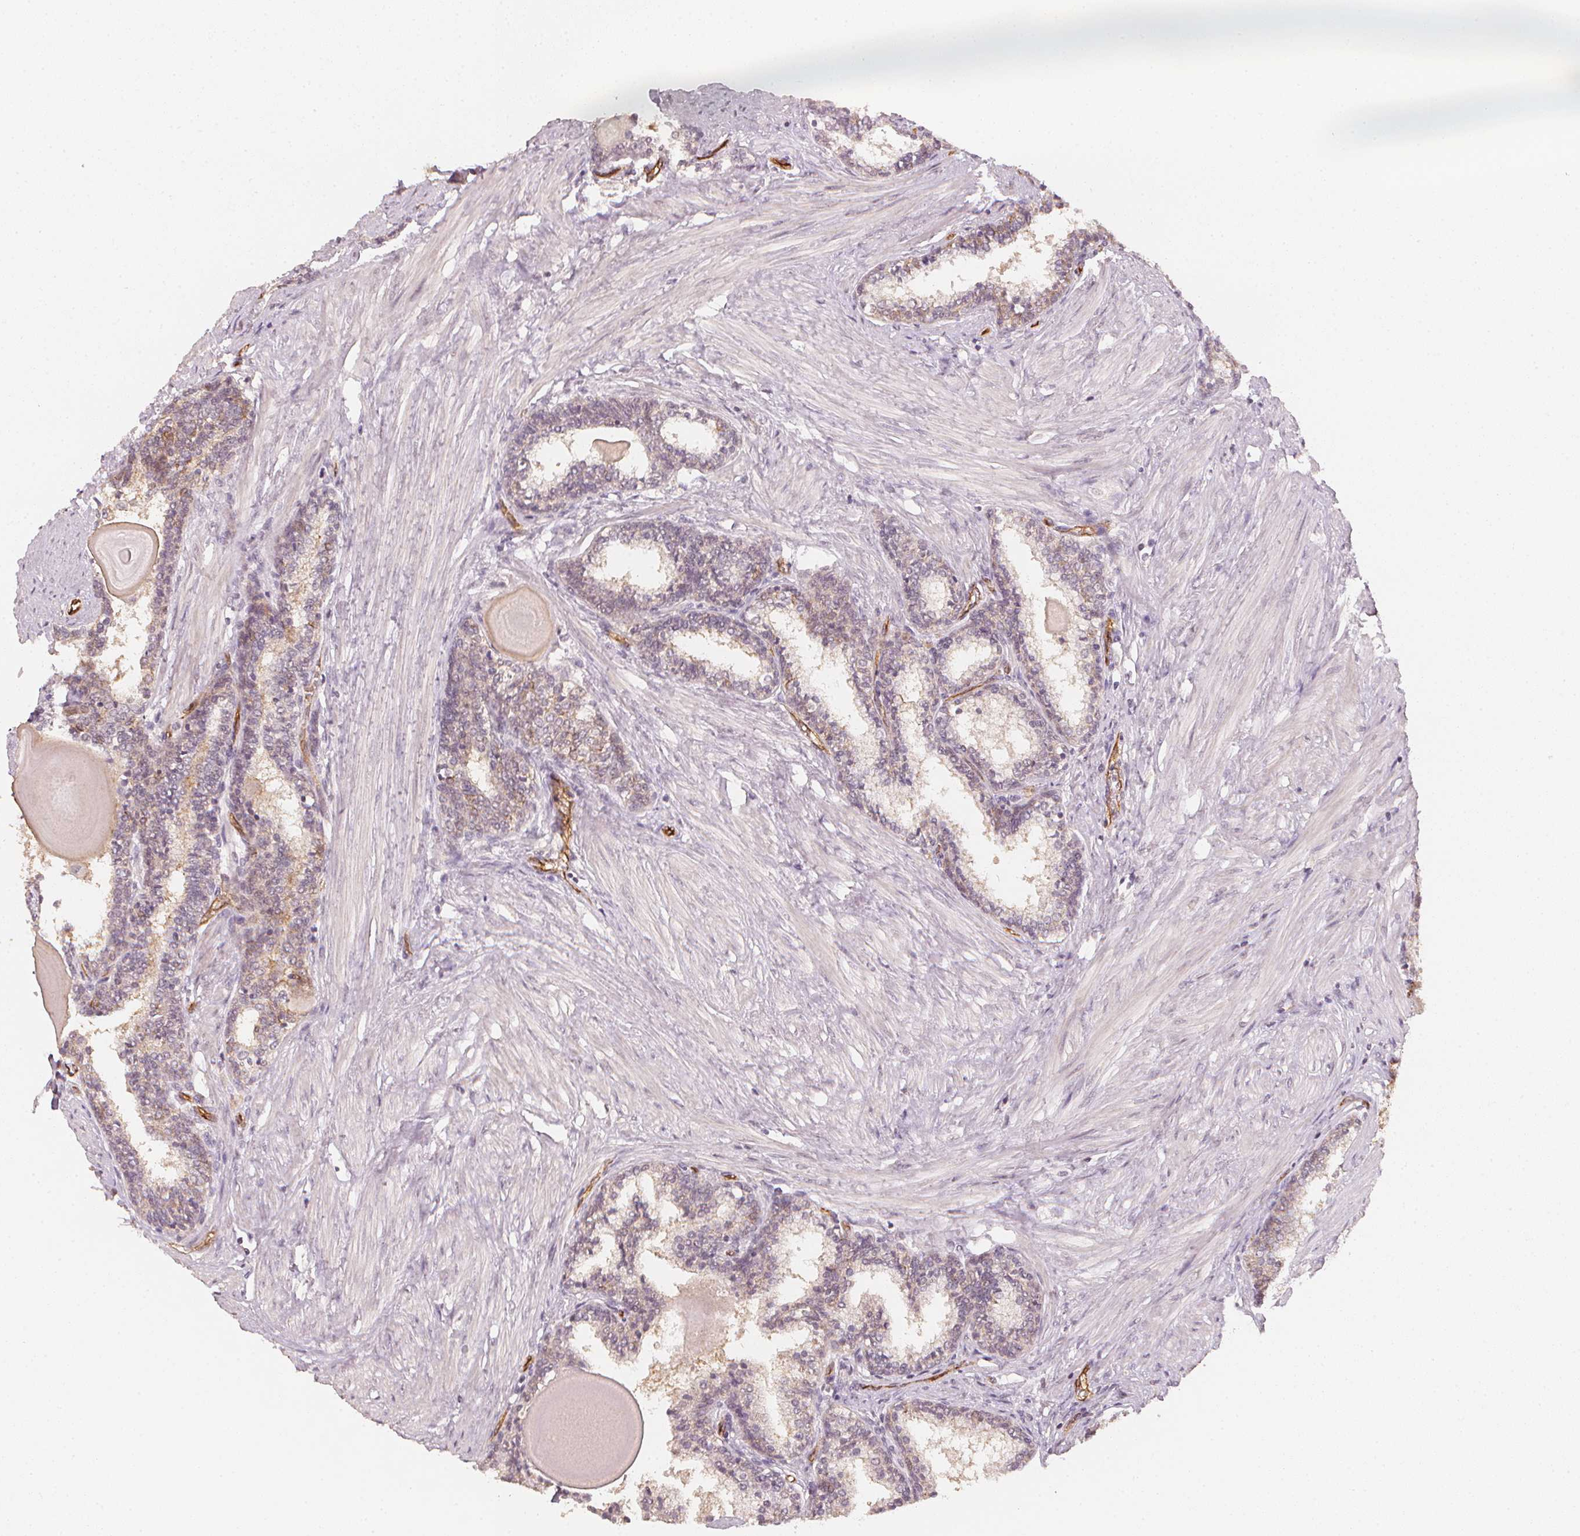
{"staining": {"intensity": "moderate", "quantity": "25%-75%", "location": "cytoplasmic/membranous"}, "tissue": "prostate", "cell_type": "Glandular cells", "image_type": "normal", "snomed": [{"axis": "morphology", "description": "Normal tissue, NOS"}, {"axis": "topography", "description": "Prostate"}], "caption": "Glandular cells exhibit moderate cytoplasmic/membranous expression in approximately 25%-75% of cells in normal prostate. The staining was performed using DAB to visualize the protein expression in brown, while the nuclei were stained in blue with hematoxylin (Magnification: 20x).", "gene": "CIB1", "patient": {"sex": "male", "age": 55}}